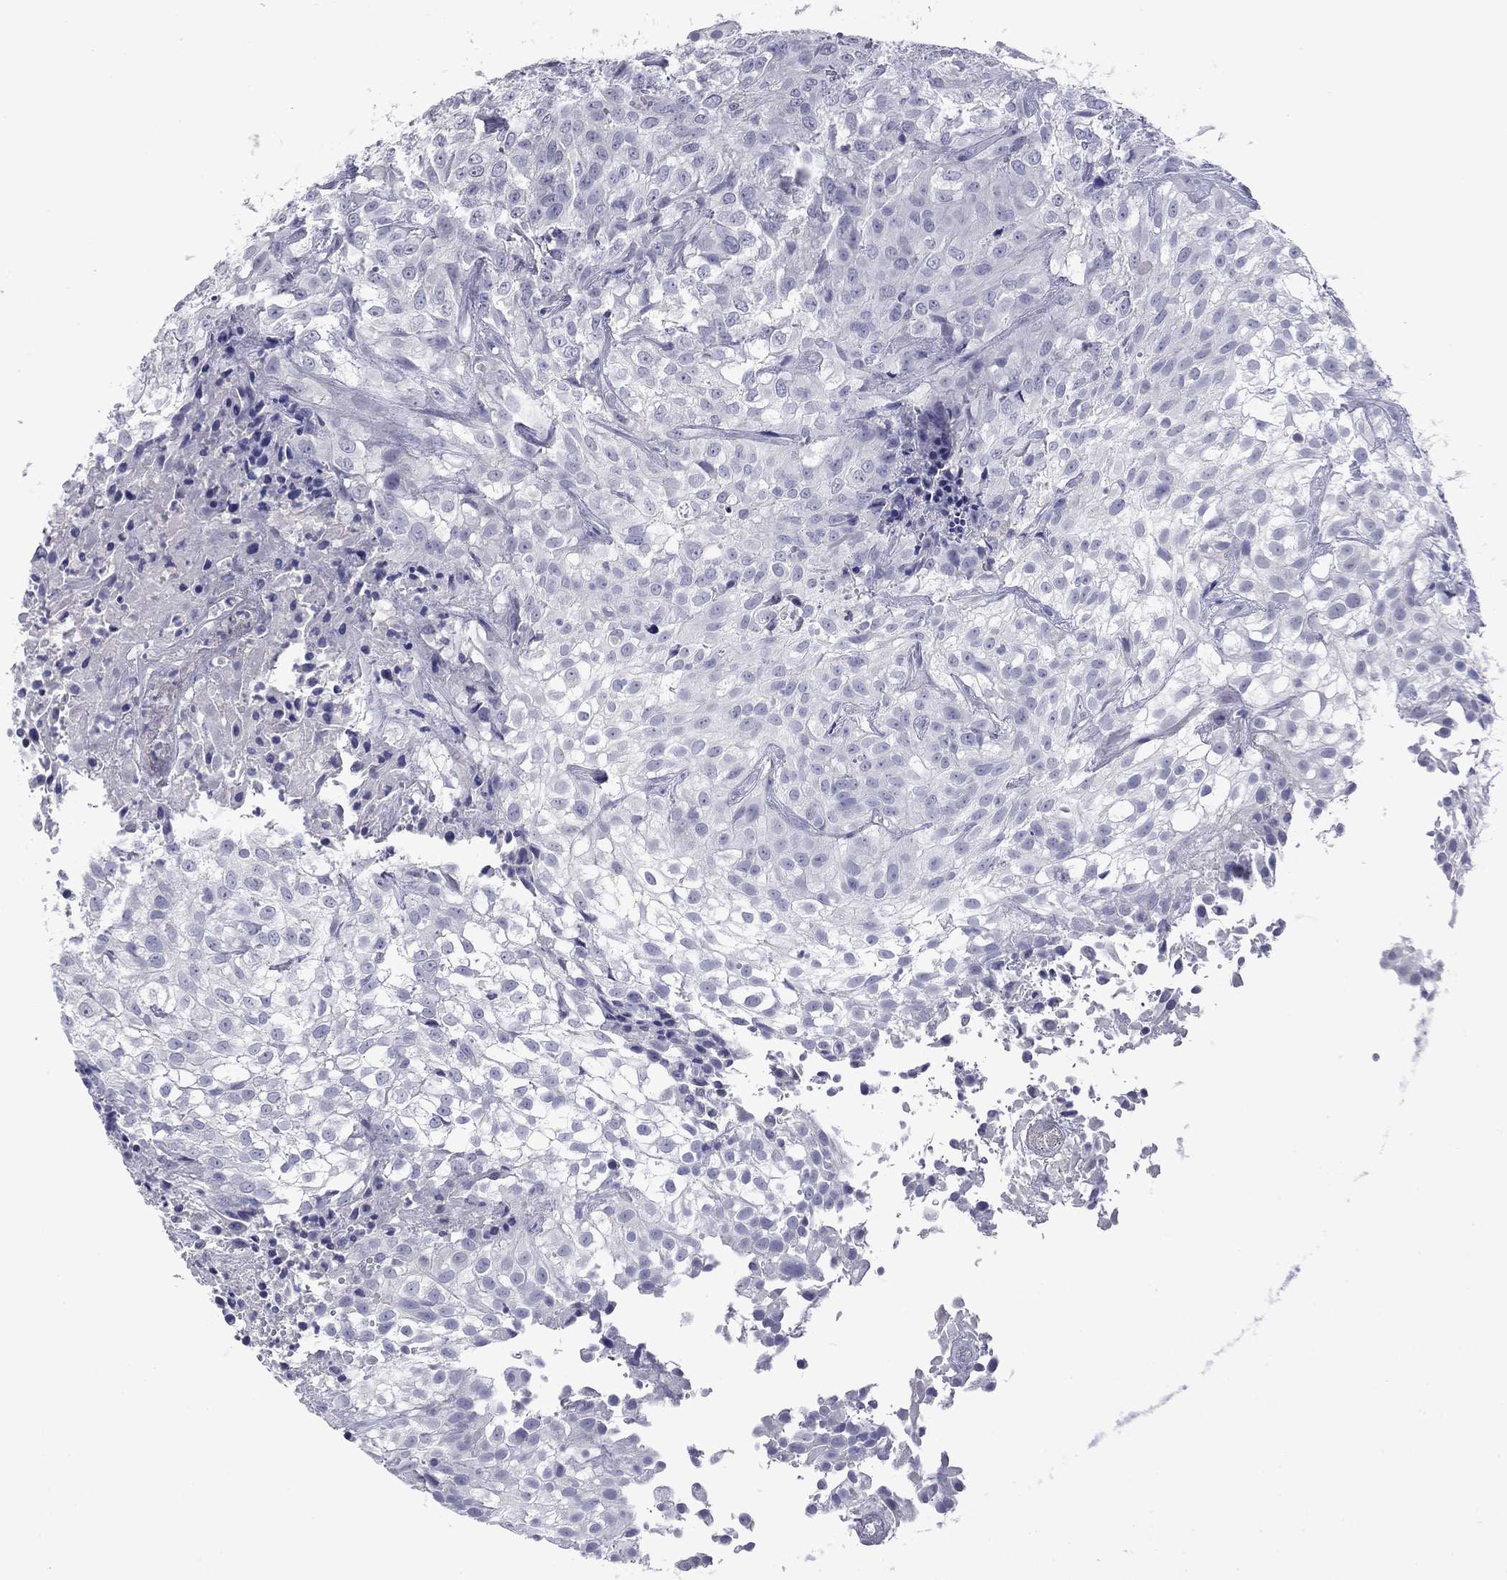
{"staining": {"intensity": "negative", "quantity": "none", "location": "none"}, "tissue": "urothelial cancer", "cell_type": "Tumor cells", "image_type": "cancer", "snomed": [{"axis": "morphology", "description": "Urothelial carcinoma, High grade"}, {"axis": "topography", "description": "Urinary bladder"}], "caption": "DAB immunohistochemical staining of urothelial carcinoma (high-grade) displays no significant staining in tumor cells.", "gene": "CFAP119", "patient": {"sex": "male", "age": 56}}